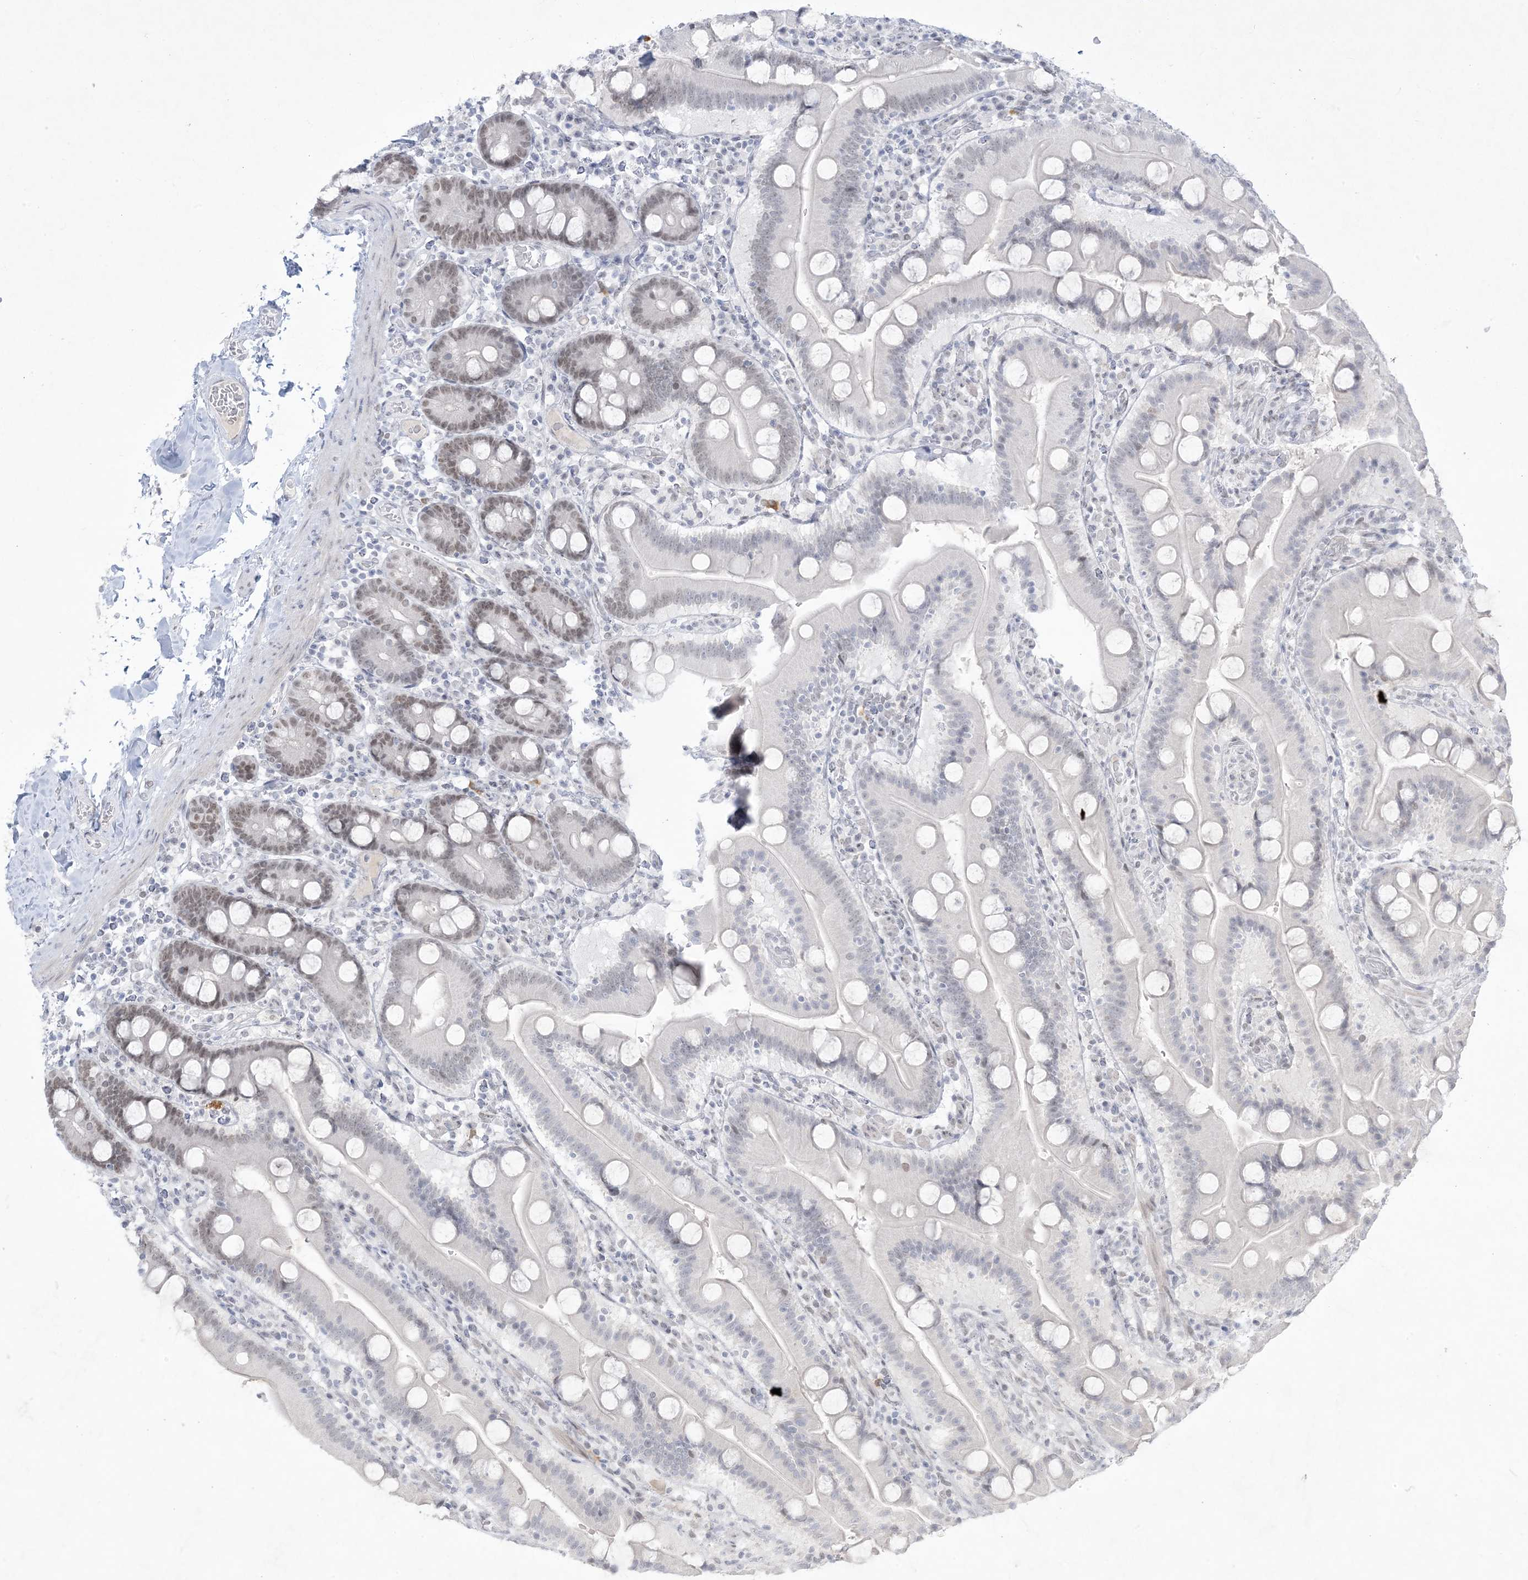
{"staining": {"intensity": "weak", "quantity": "<25%", "location": "nuclear"}, "tissue": "duodenum", "cell_type": "Glandular cells", "image_type": "normal", "snomed": [{"axis": "morphology", "description": "Normal tissue, NOS"}, {"axis": "topography", "description": "Duodenum"}], "caption": "High power microscopy micrograph of an IHC photomicrograph of benign duodenum, revealing no significant expression in glandular cells.", "gene": "HOMEZ", "patient": {"sex": "male", "age": 55}}